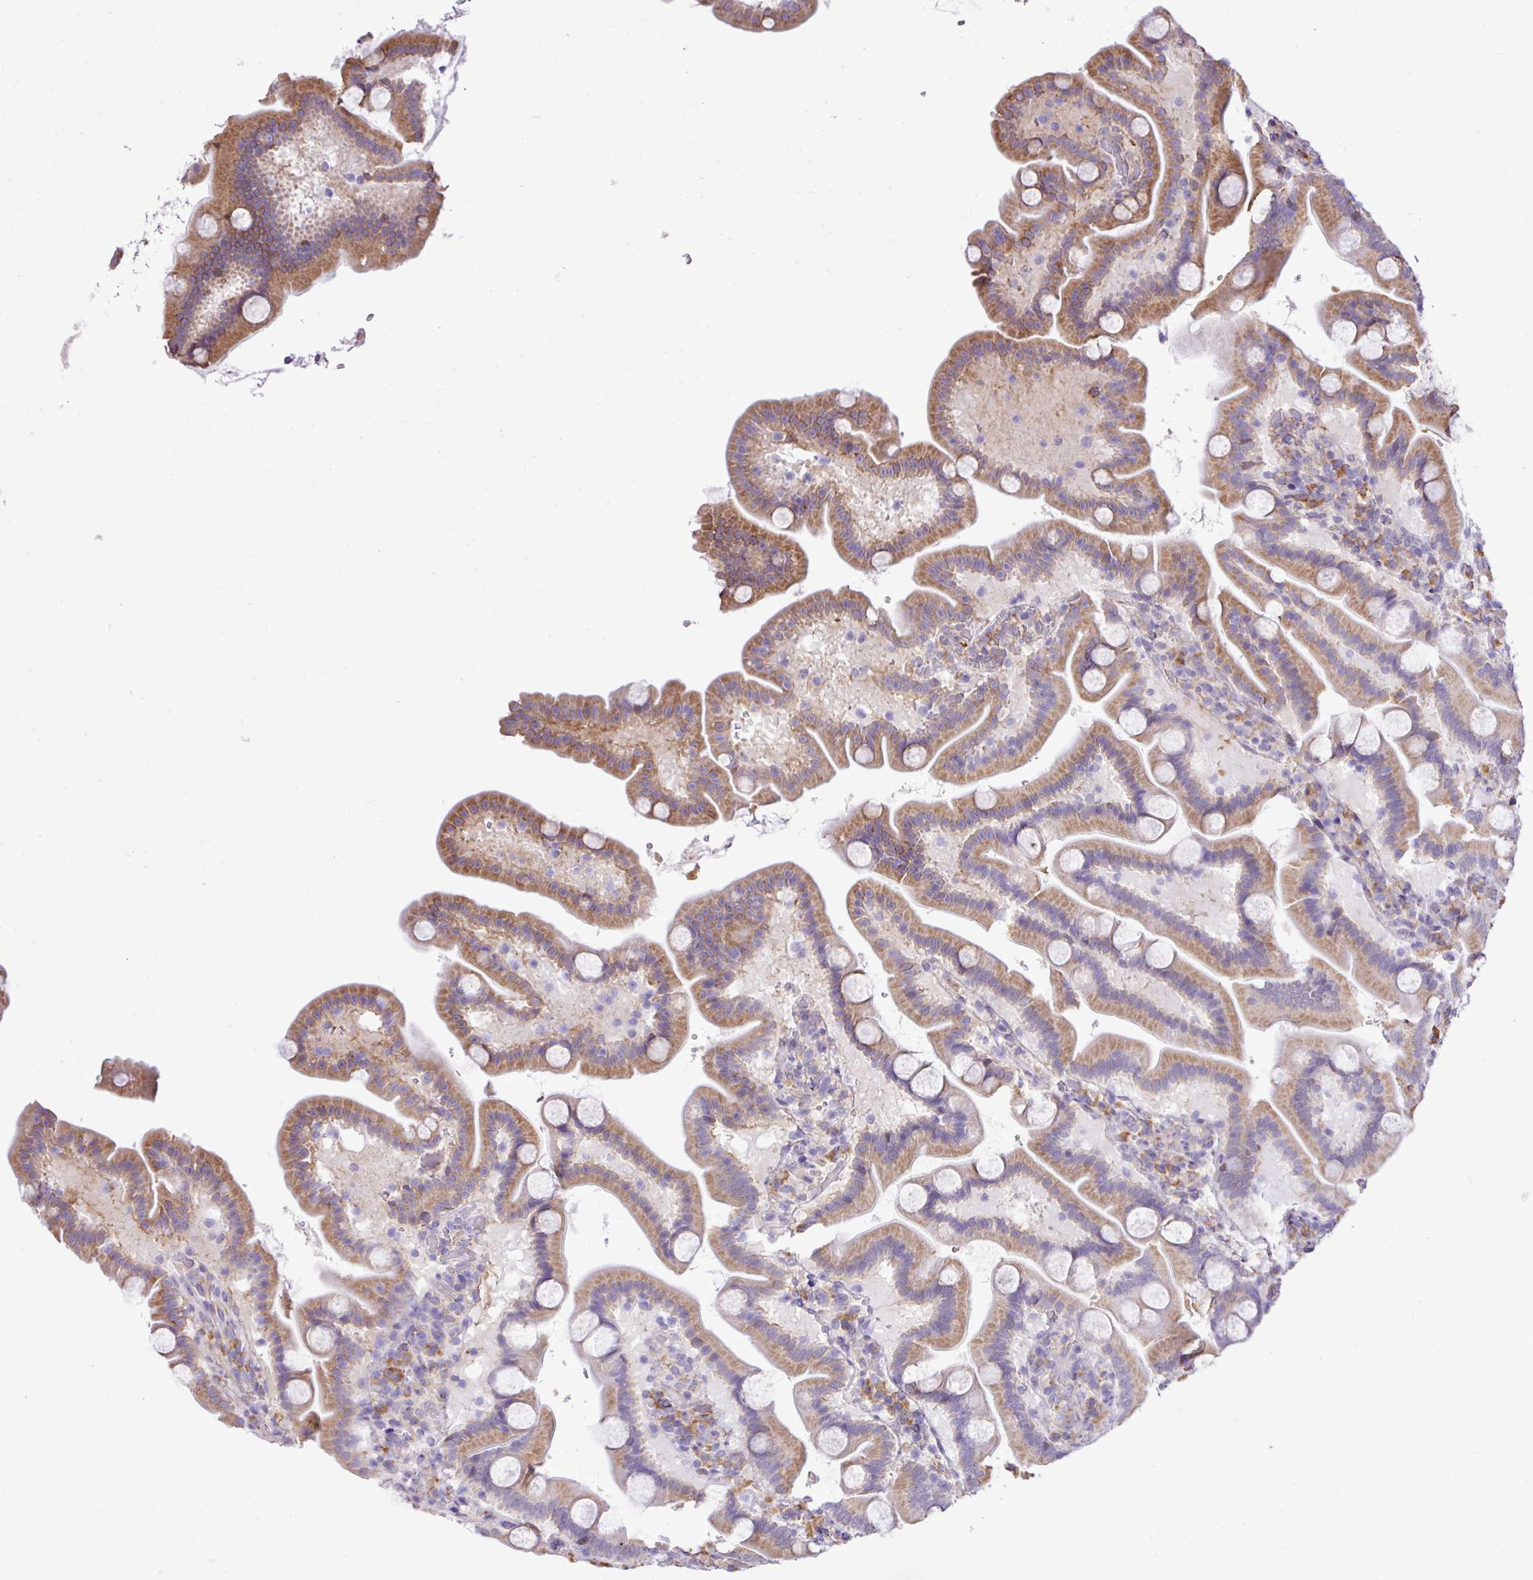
{"staining": {"intensity": "moderate", "quantity": "25%-75%", "location": "cytoplasmic/membranous"}, "tissue": "duodenum", "cell_type": "Glandular cells", "image_type": "normal", "snomed": [{"axis": "morphology", "description": "Normal tissue, NOS"}, {"axis": "topography", "description": "Duodenum"}], "caption": "A brown stain labels moderate cytoplasmic/membranous expression of a protein in glandular cells of normal human duodenum.", "gene": "ZSCAN5A", "patient": {"sex": "male", "age": 55}}